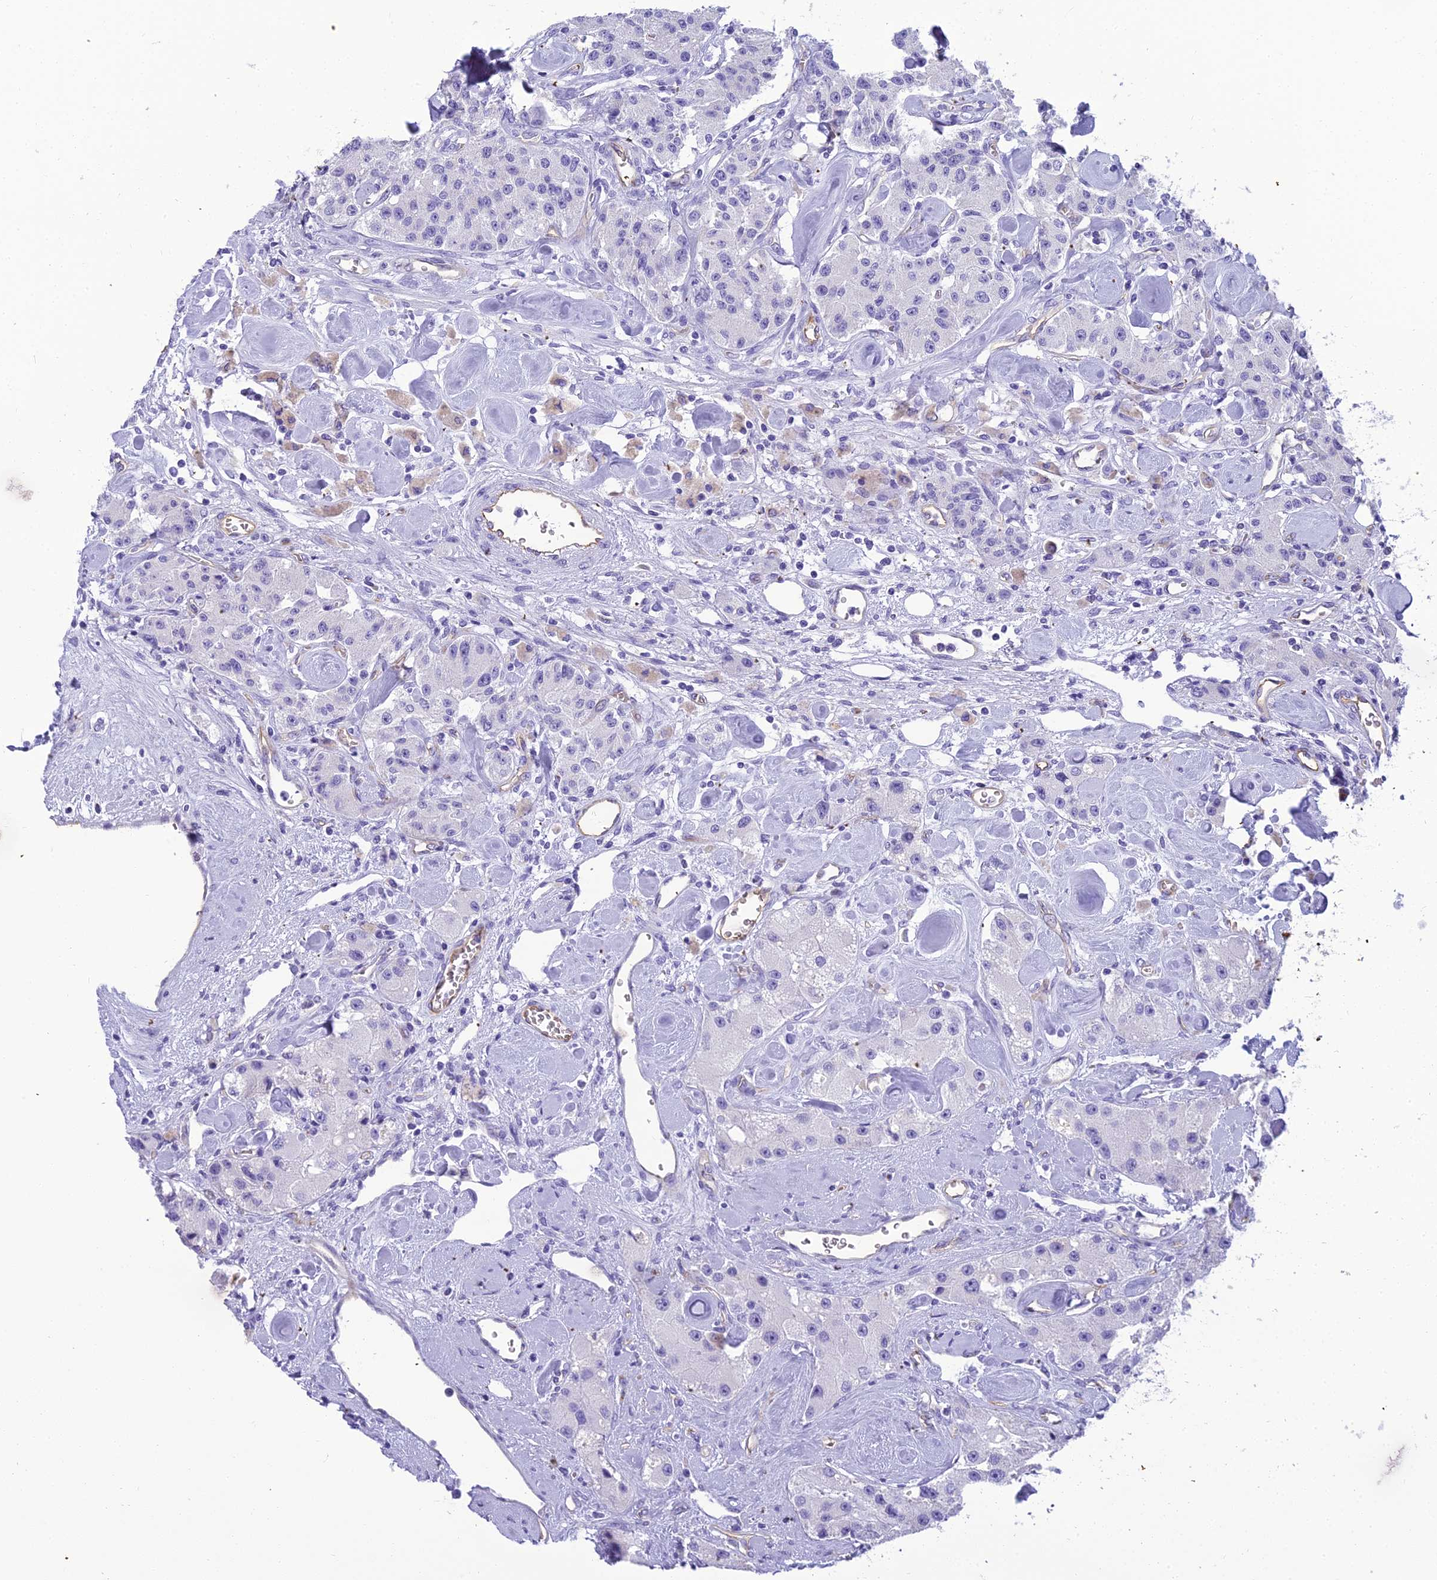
{"staining": {"intensity": "negative", "quantity": "none", "location": "none"}, "tissue": "carcinoid", "cell_type": "Tumor cells", "image_type": "cancer", "snomed": [{"axis": "morphology", "description": "Carcinoid, malignant, NOS"}, {"axis": "topography", "description": "Pancreas"}], "caption": "Carcinoid was stained to show a protein in brown. There is no significant staining in tumor cells. (Brightfield microscopy of DAB immunohistochemistry (IHC) at high magnification).", "gene": "NINJ1", "patient": {"sex": "male", "age": 41}}